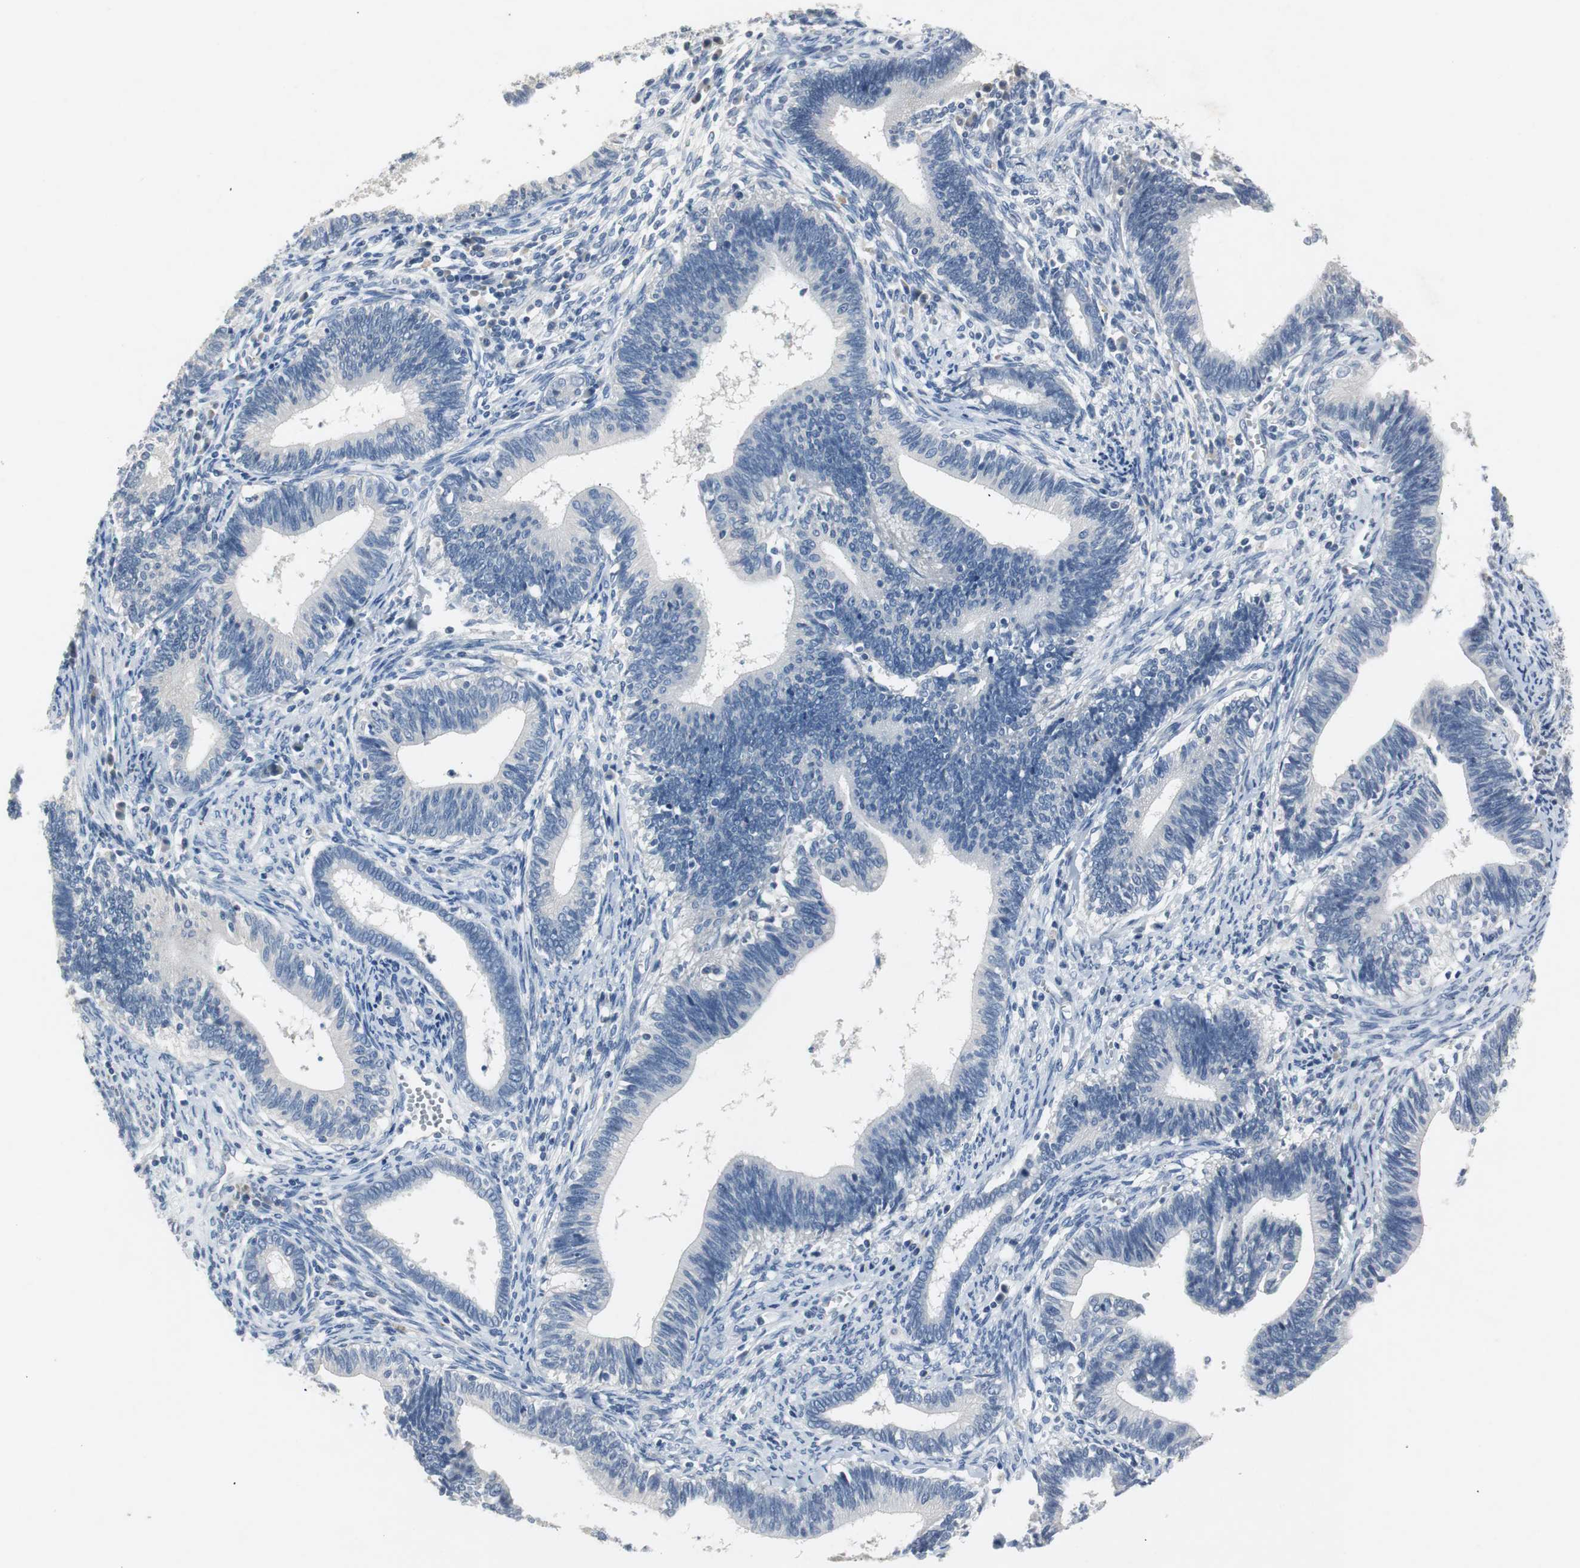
{"staining": {"intensity": "negative", "quantity": "none", "location": "none"}, "tissue": "cervical cancer", "cell_type": "Tumor cells", "image_type": "cancer", "snomed": [{"axis": "morphology", "description": "Adenocarcinoma, NOS"}, {"axis": "topography", "description": "Cervix"}], "caption": "This image is of cervical cancer (adenocarcinoma) stained with IHC to label a protein in brown with the nuclei are counter-stained blue. There is no positivity in tumor cells.", "gene": "LRP2", "patient": {"sex": "female", "age": 44}}